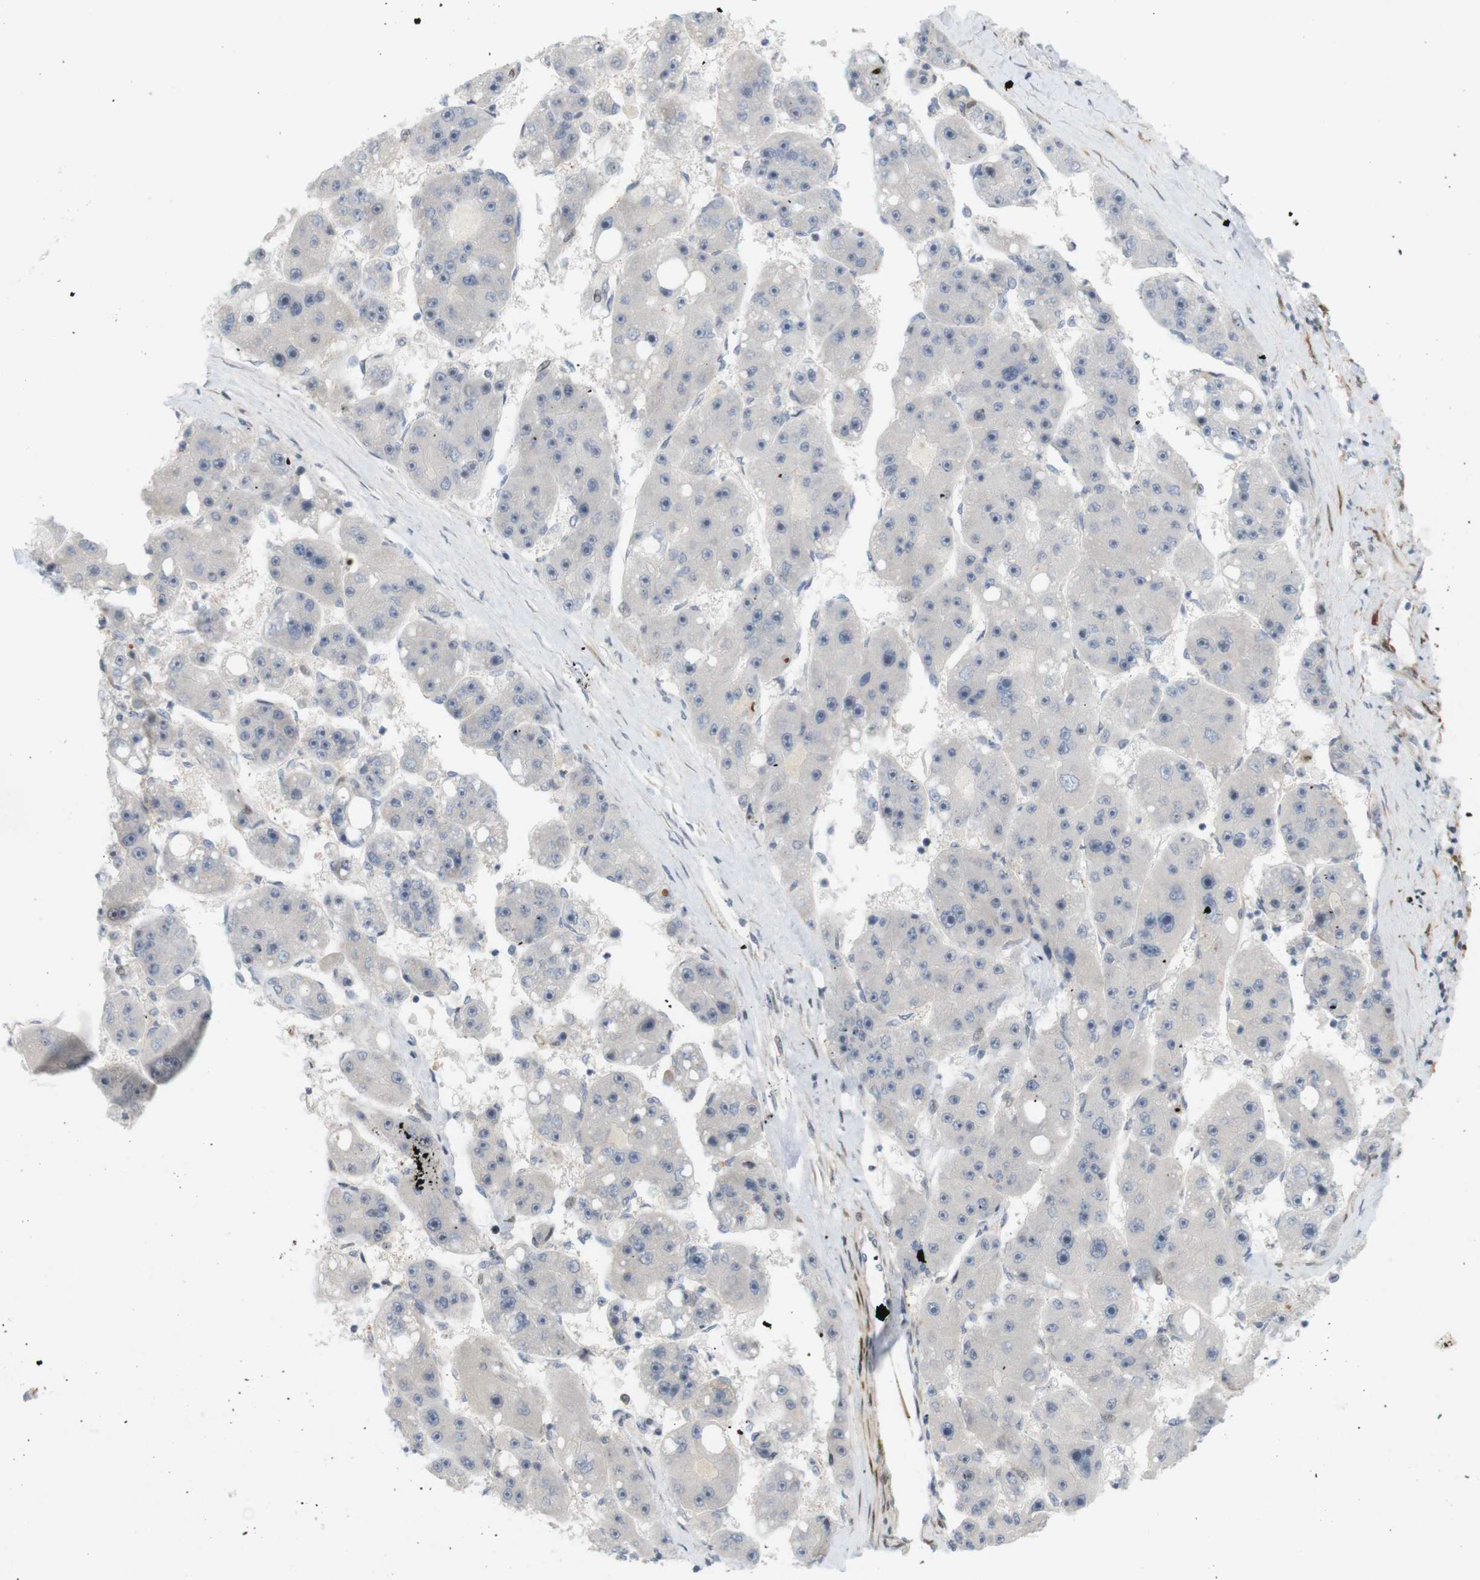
{"staining": {"intensity": "negative", "quantity": "none", "location": "none"}, "tissue": "liver cancer", "cell_type": "Tumor cells", "image_type": "cancer", "snomed": [{"axis": "morphology", "description": "Carcinoma, Hepatocellular, NOS"}, {"axis": "topography", "description": "Liver"}], "caption": "DAB immunohistochemical staining of liver cancer (hepatocellular carcinoma) exhibits no significant expression in tumor cells.", "gene": "PPP1R14A", "patient": {"sex": "female", "age": 61}}